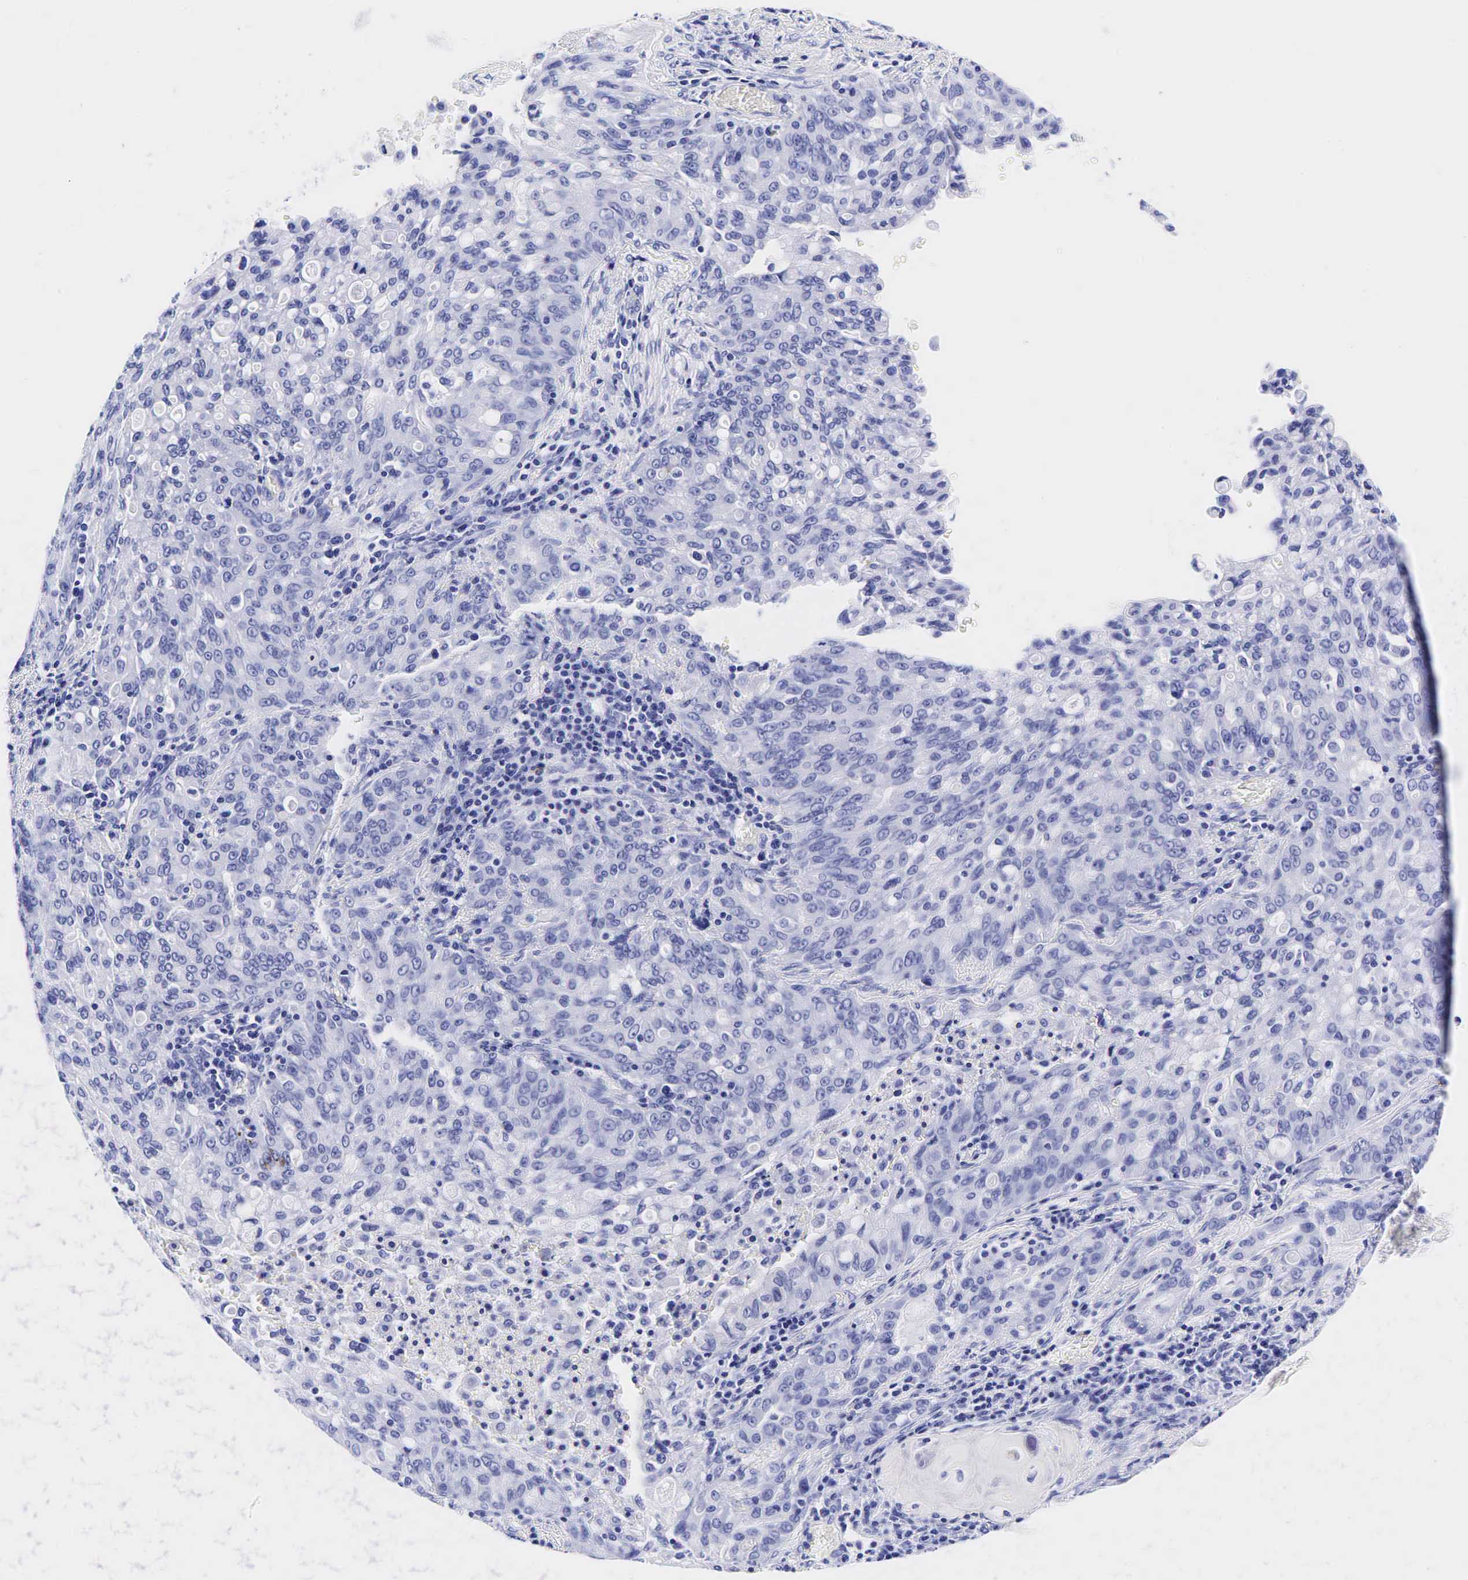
{"staining": {"intensity": "negative", "quantity": "none", "location": "none"}, "tissue": "lung cancer", "cell_type": "Tumor cells", "image_type": "cancer", "snomed": [{"axis": "morphology", "description": "Adenocarcinoma, NOS"}, {"axis": "topography", "description": "Lung"}], "caption": "Tumor cells are negative for brown protein staining in lung adenocarcinoma.", "gene": "GAST", "patient": {"sex": "female", "age": 44}}